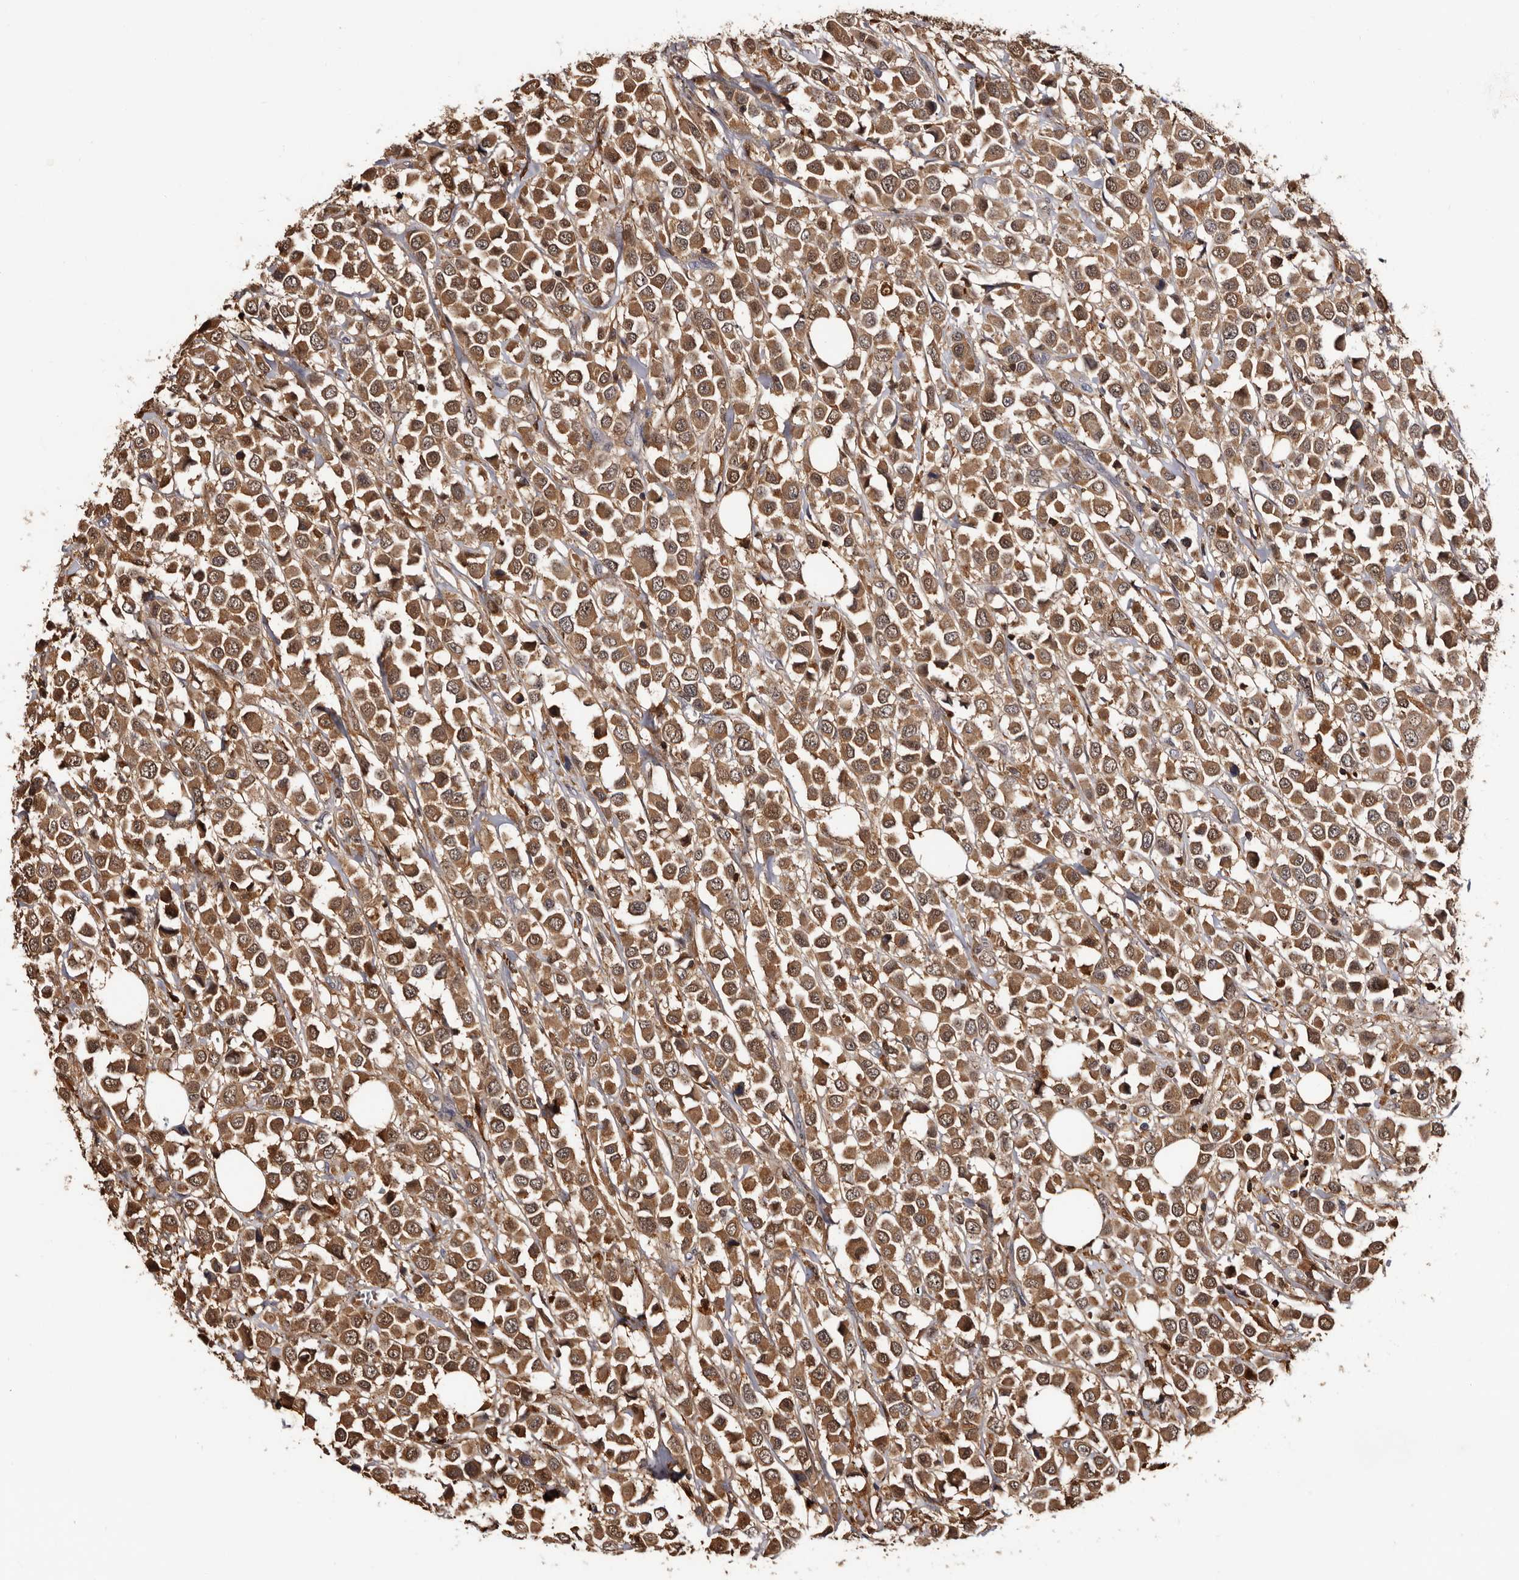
{"staining": {"intensity": "strong", "quantity": ">75%", "location": "cytoplasmic/membranous,nuclear"}, "tissue": "breast cancer", "cell_type": "Tumor cells", "image_type": "cancer", "snomed": [{"axis": "morphology", "description": "Duct carcinoma"}, {"axis": "topography", "description": "Breast"}], "caption": "This is a photomicrograph of immunohistochemistry (IHC) staining of infiltrating ductal carcinoma (breast), which shows strong expression in the cytoplasmic/membranous and nuclear of tumor cells.", "gene": "DNPH1", "patient": {"sex": "female", "age": 61}}